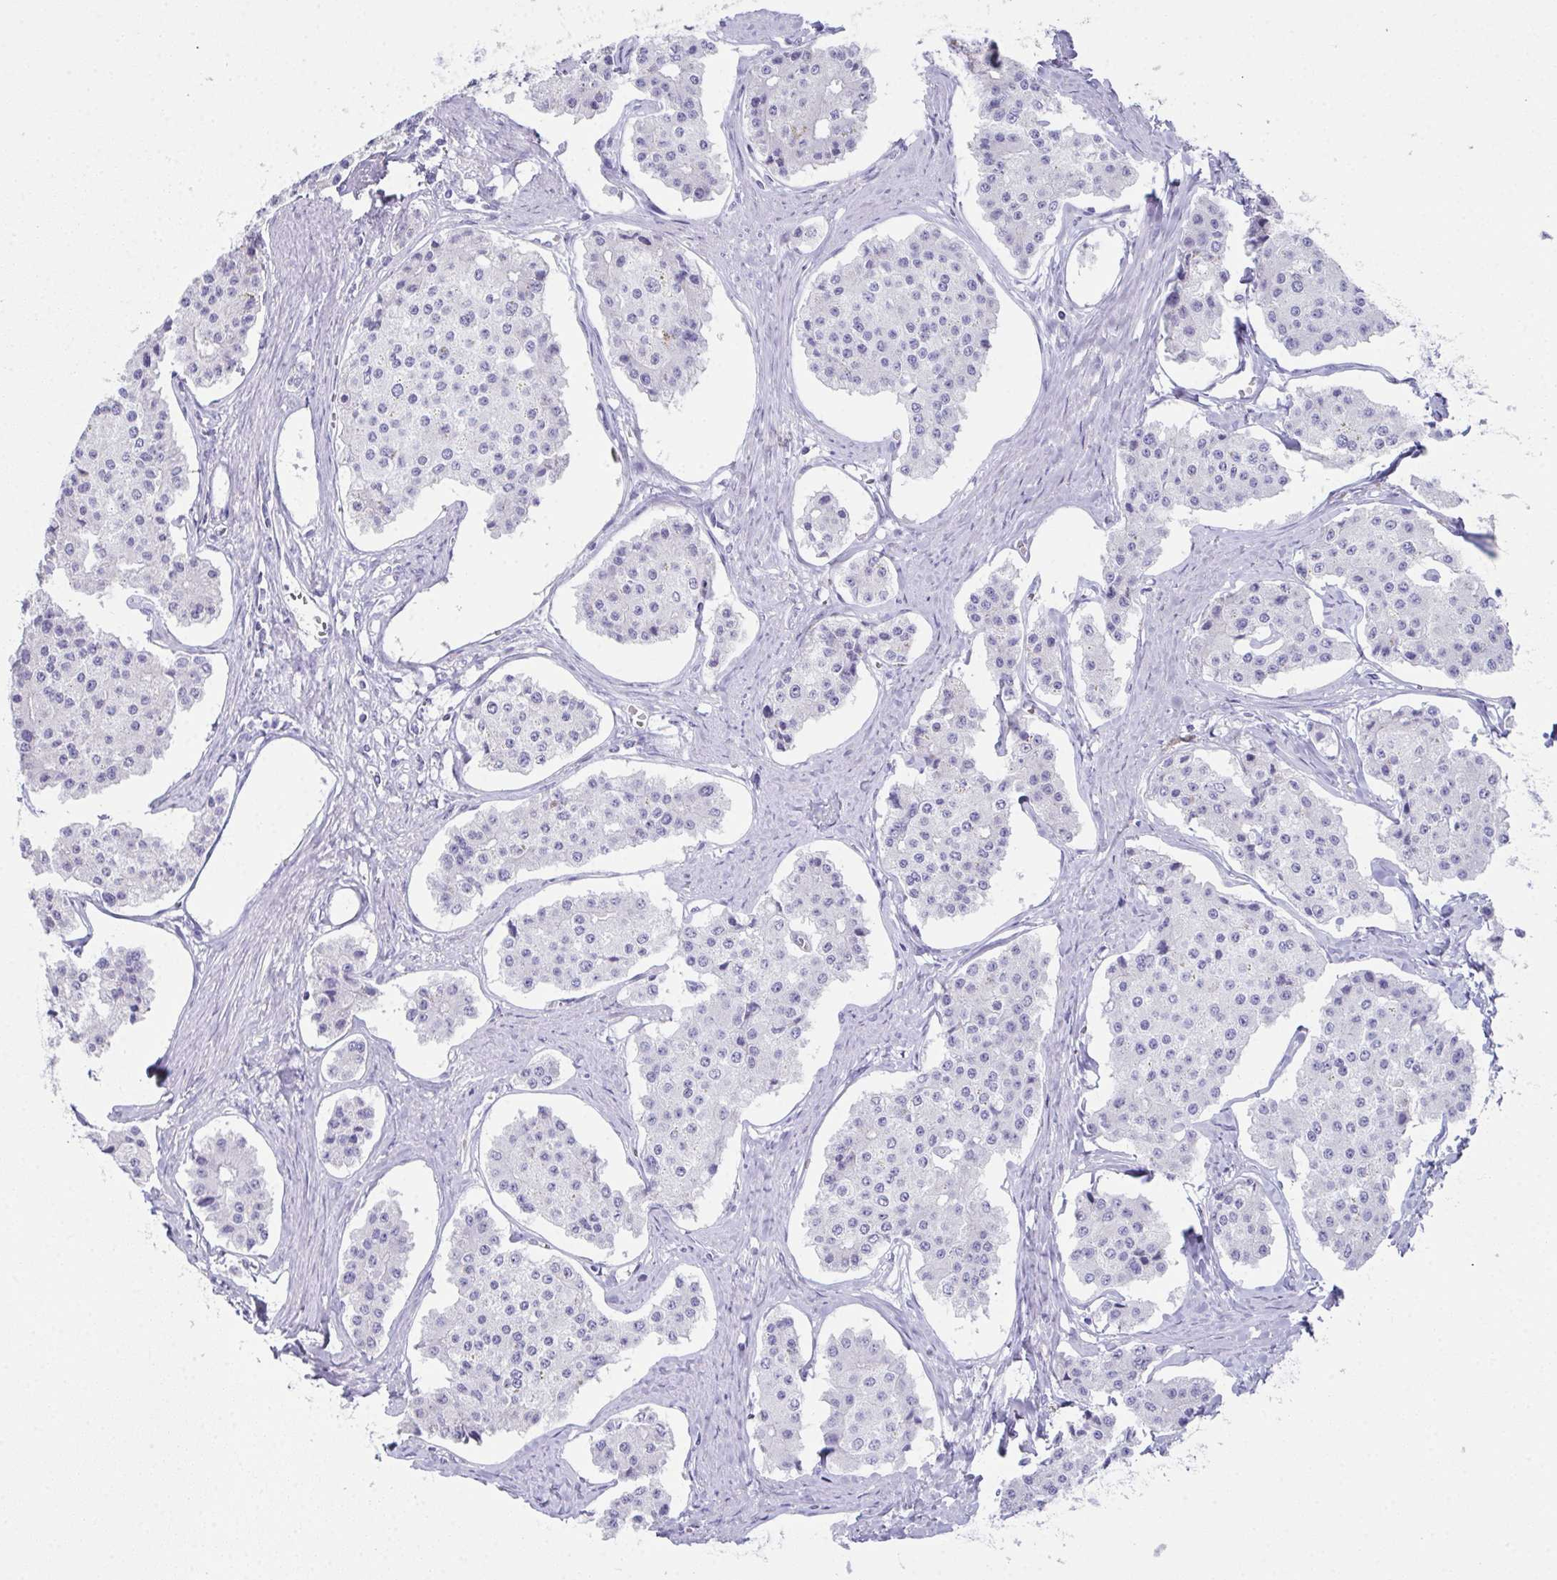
{"staining": {"intensity": "negative", "quantity": "none", "location": "none"}, "tissue": "carcinoid", "cell_type": "Tumor cells", "image_type": "cancer", "snomed": [{"axis": "morphology", "description": "Carcinoid, malignant, NOS"}, {"axis": "topography", "description": "Small intestine"}], "caption": "This is a photomicrograph of IHC staining of malignant carcinoid, which shows no positivity in tumor cells.", "gene": "TEX19", "patient": {"sex": "female", "age": 65}}